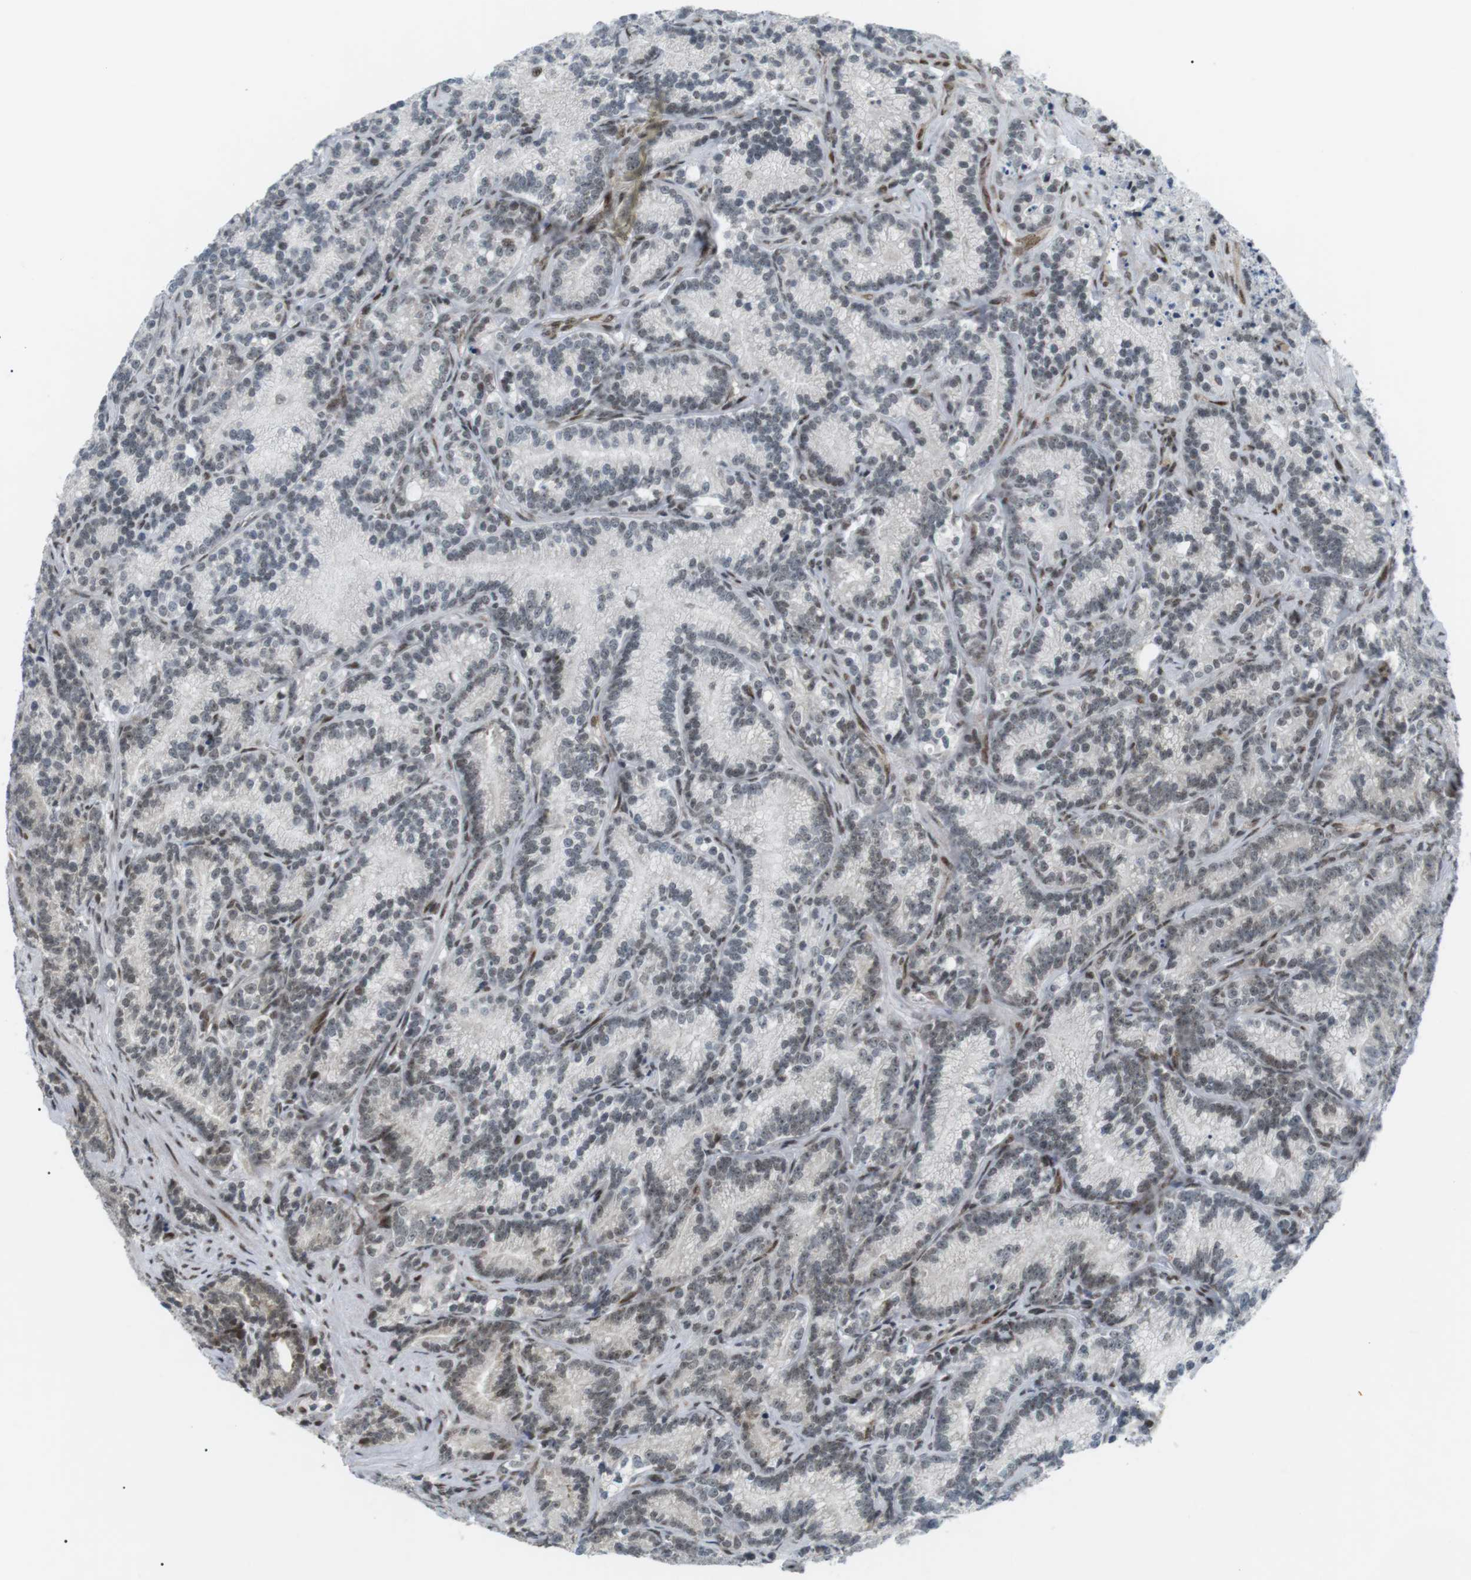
{"staining": {"intensity": "negative", "quantity": "none", "location": "none"}, "tissue": "prostate cancer", "cell_type": "Tumor cells", "image_type": "cancer", "snomed": [{"axis": "morphology", "description": "Adenocarcinoma, Low grade"}, {"axis": "topography", "description": "Prostate"}], "caption": "The micrograph reveals no staining of tumor cells in low-grade adenocarcinoma (prostate).", "gene": "CDC27", "patient": {"sex": "male", "age": 89}}